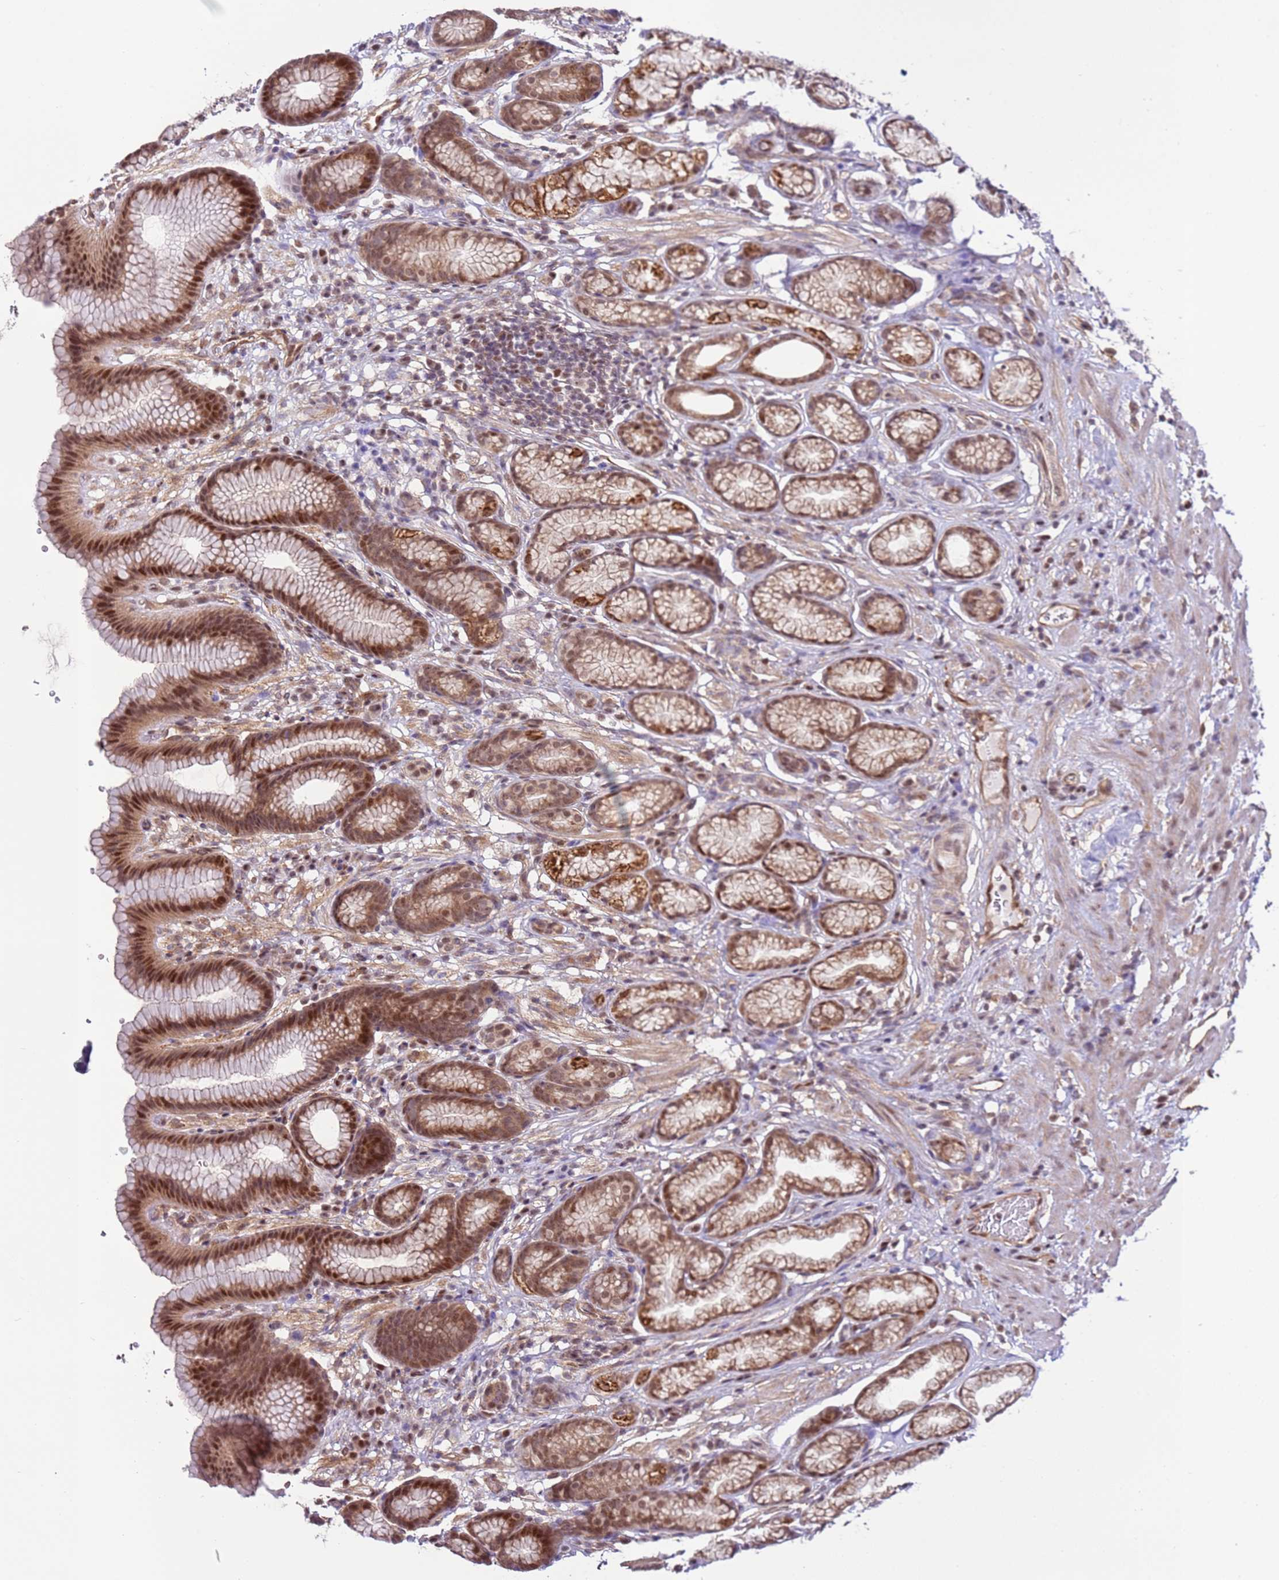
{"staining": {"intensity": "strong", "quantity": "25%-75%", "location": "cytoplasmic/membranous,nuclear"}, "tissue": "stomach", "cell_type": "Glandular cells", "image_type": "normal", "snomed": [{"axis": "morphology", "description": "Normal tissue, NOS"}, {"axis": "topography", "description": "Stomach"}], "caption": "Protein positivity by IHC shows strong cytoplasmic/membranous,nuclear expression in about 25%-75% of glandular cells in unremarkable stomach.", "gene": "DCAF4", "patient": {"sex": "male", "age": 42}}